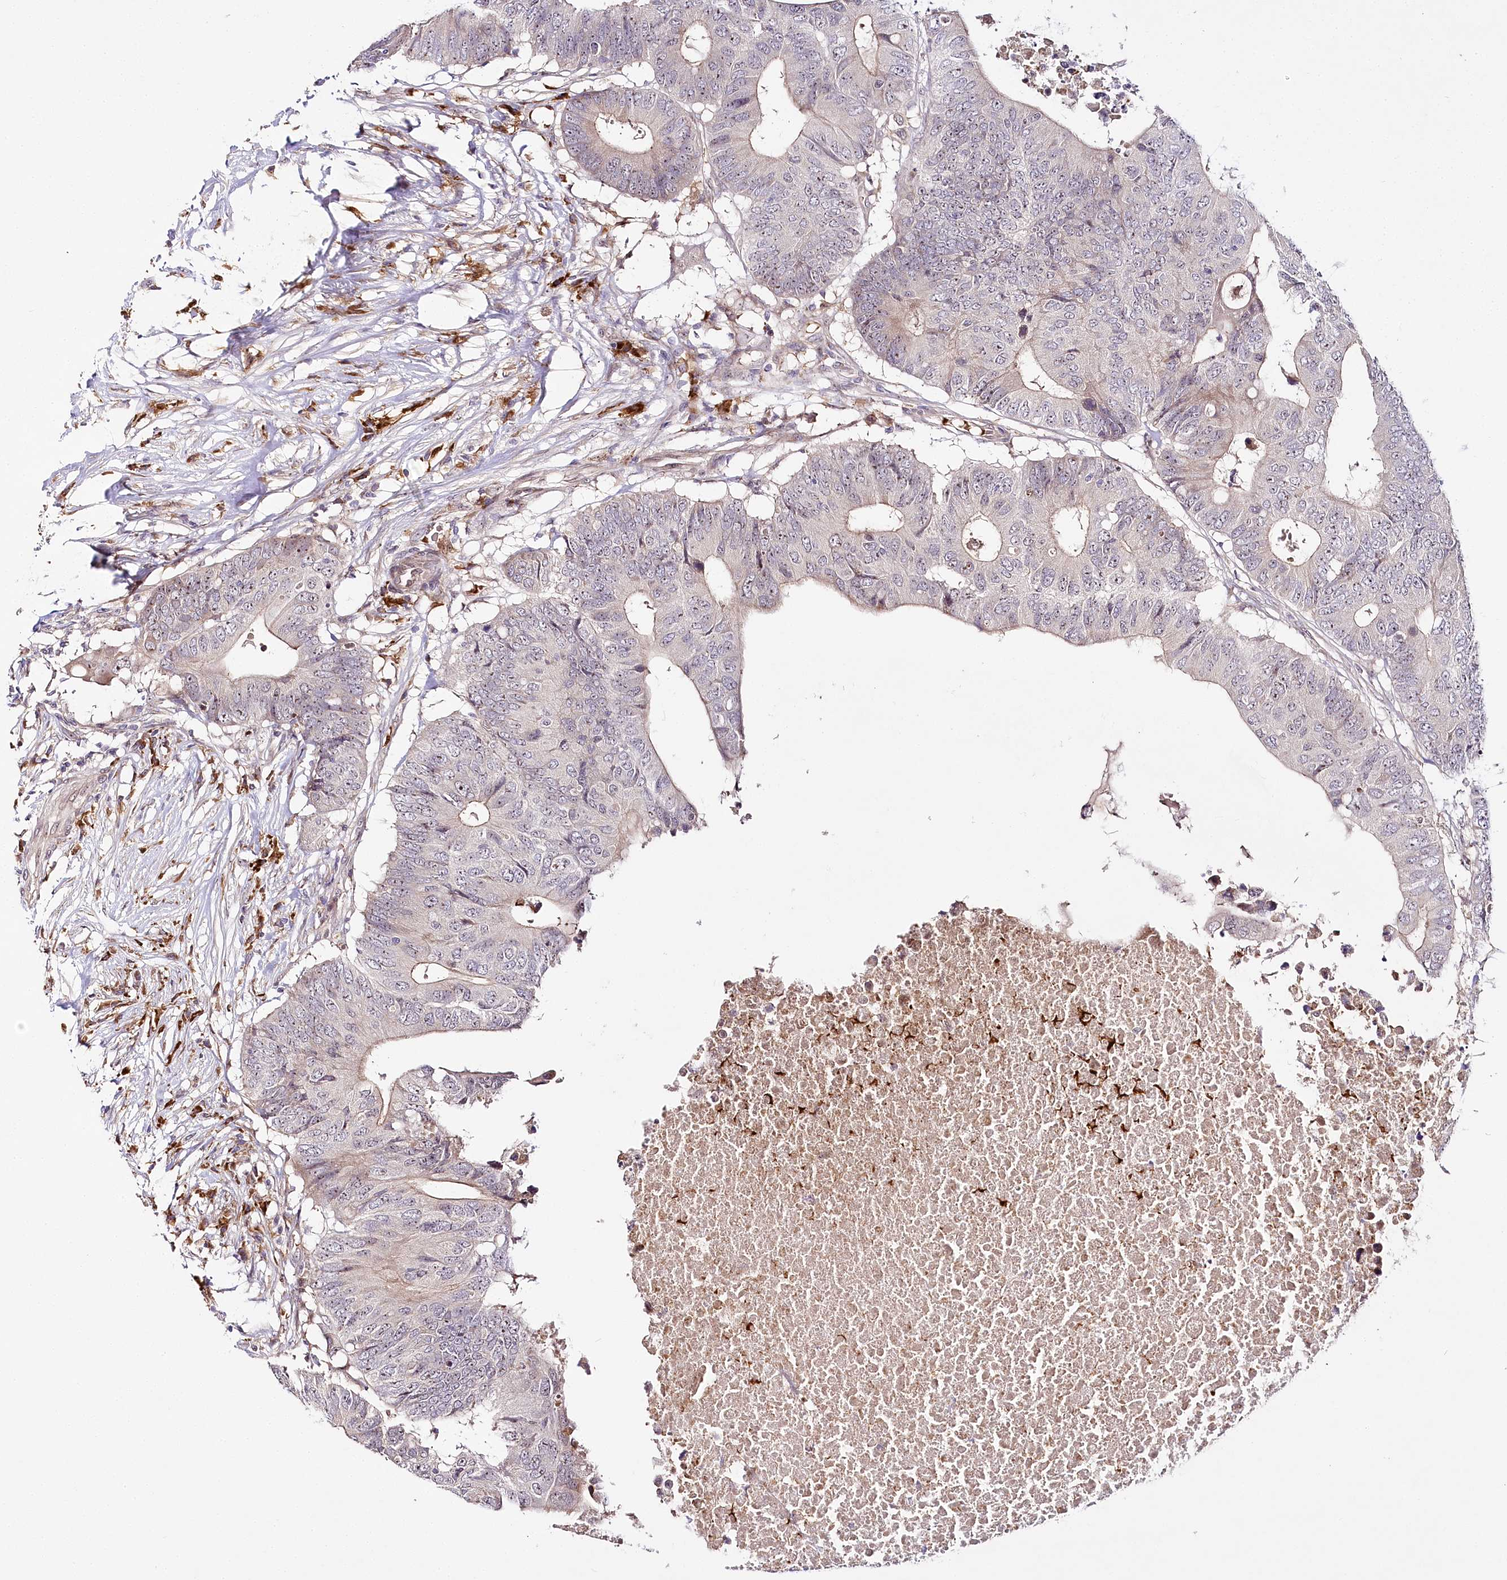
{"staining": {"intensity": "weak", "quantity": "25%-75%", "location": "cytoplasmic/membranous"}, "tissue": "colorectal cancer", "cell_type": "Tumor cells", "image_type": "cancer", "snomed": [{"axis": "morphology", "description": "Adenocarcinoma, NOS"}, {"axis": "topography", "description": "Colon"}], "caption": "This micrograph displays IHC staining of human adenocarcinoma (colorectal), with low weak cytoplasmic/membranous positivity in about 25%-75% of tumor cells.", "gene": "WDR36", "patient": {"sex": "male", "age": 71}}